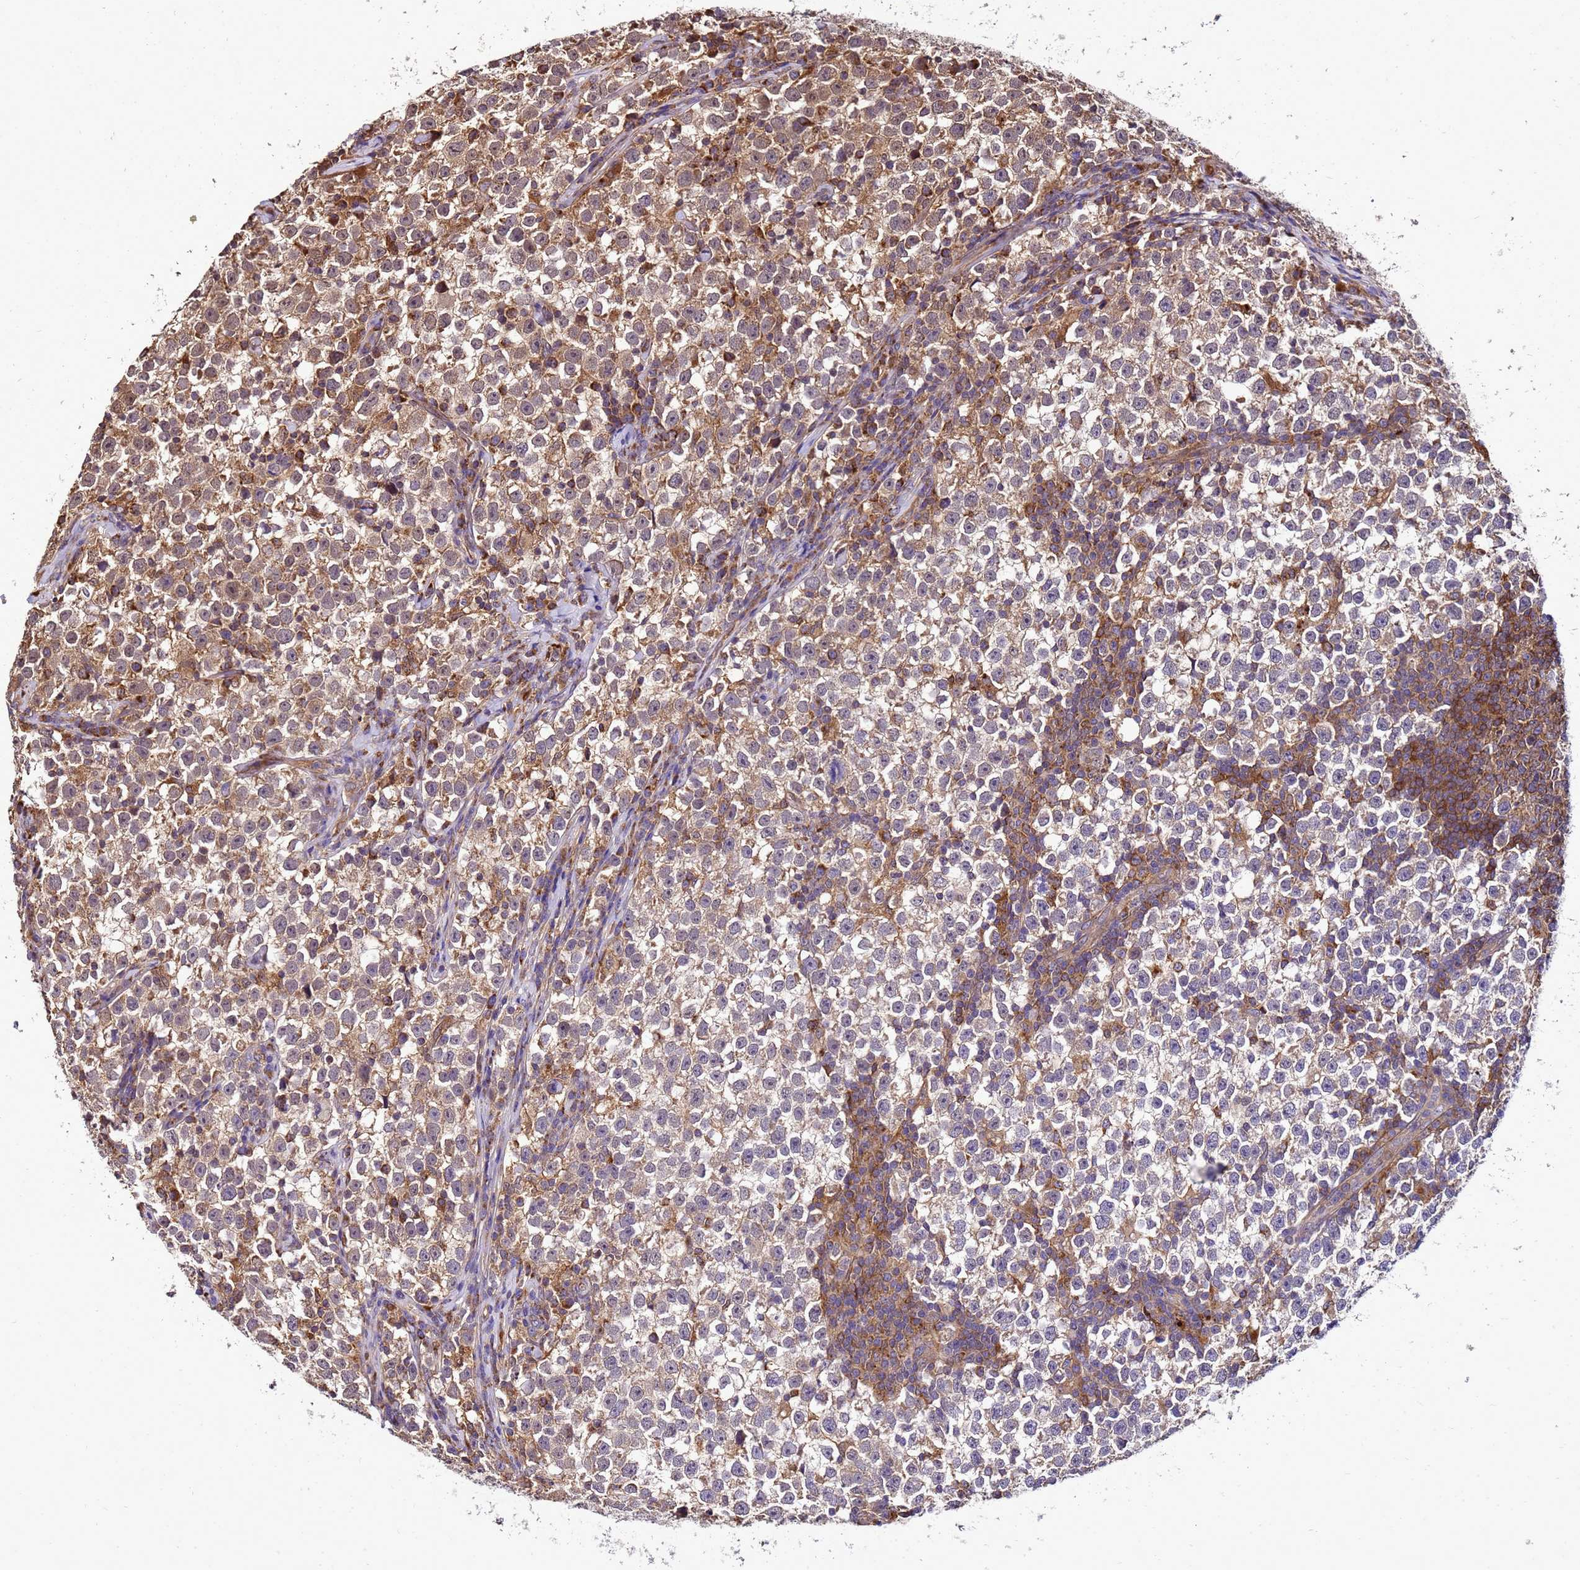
{"staining": {"intensity": "moderate", "quantity": "25%-75%", "location": "cytoplasmic/membranous"}, "tissue": "testis cancer", "cell_type": "Tumor cells", "image_type": "cancer", "snomed": [{"axis": "morphology", "description": "Normal tissue, NOS"}, {"axis": "morphology", "description": "Seminoma, NOS"}, {"axis": "topography", "description": "Testis"}], "caption": "DAB immunohistochemical staining of human seminoma (testis) demonstrates moderate cytoplasmic/membranous protein positivity in approximately 25%-75% of tumor cells.", "gene": "TRABD", "patient": {"sex": "male", "age": 43}}